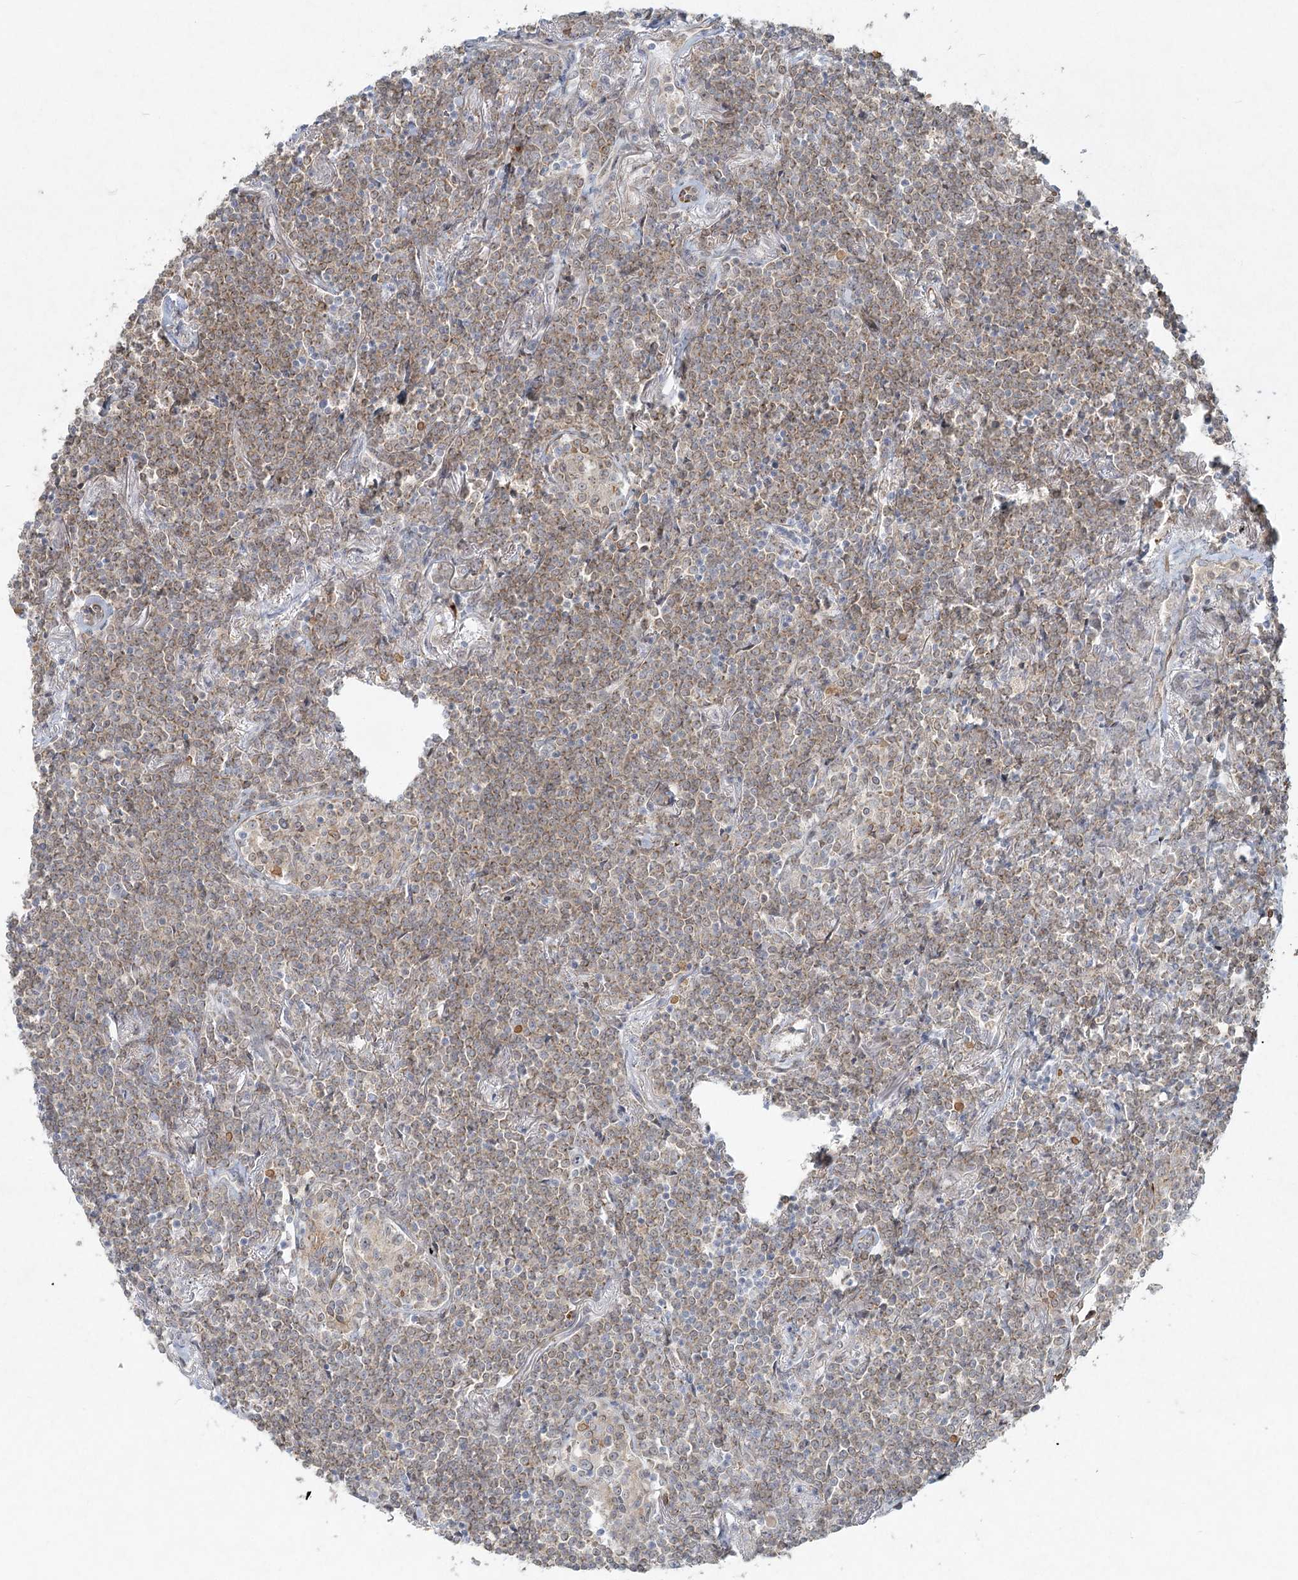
{"staining": {"intensity": "weak", "quantity": "25%-75%", "location": "cytoplasmic/membranous"}, "tissue": "lymphoma", "cell_type": "Tumor cells", "image_type": "cancer", "snomed": [{"axis": "morphology", "description": "Malignant lymphoma, non-Hodgkin's type, Low grade"}, {"axis": "topography", "description": "Lung"}], "caption": "Human malignant lymphoma, non-Hodgkin's type (low-grade) stained for a protein (brown) displays weak cytoplasmic/membranous positive positivity in approximately 25%-75% of tumor cells.", "gene": "LRP2BP", "patient": {"sex": "female", "age": 71}}